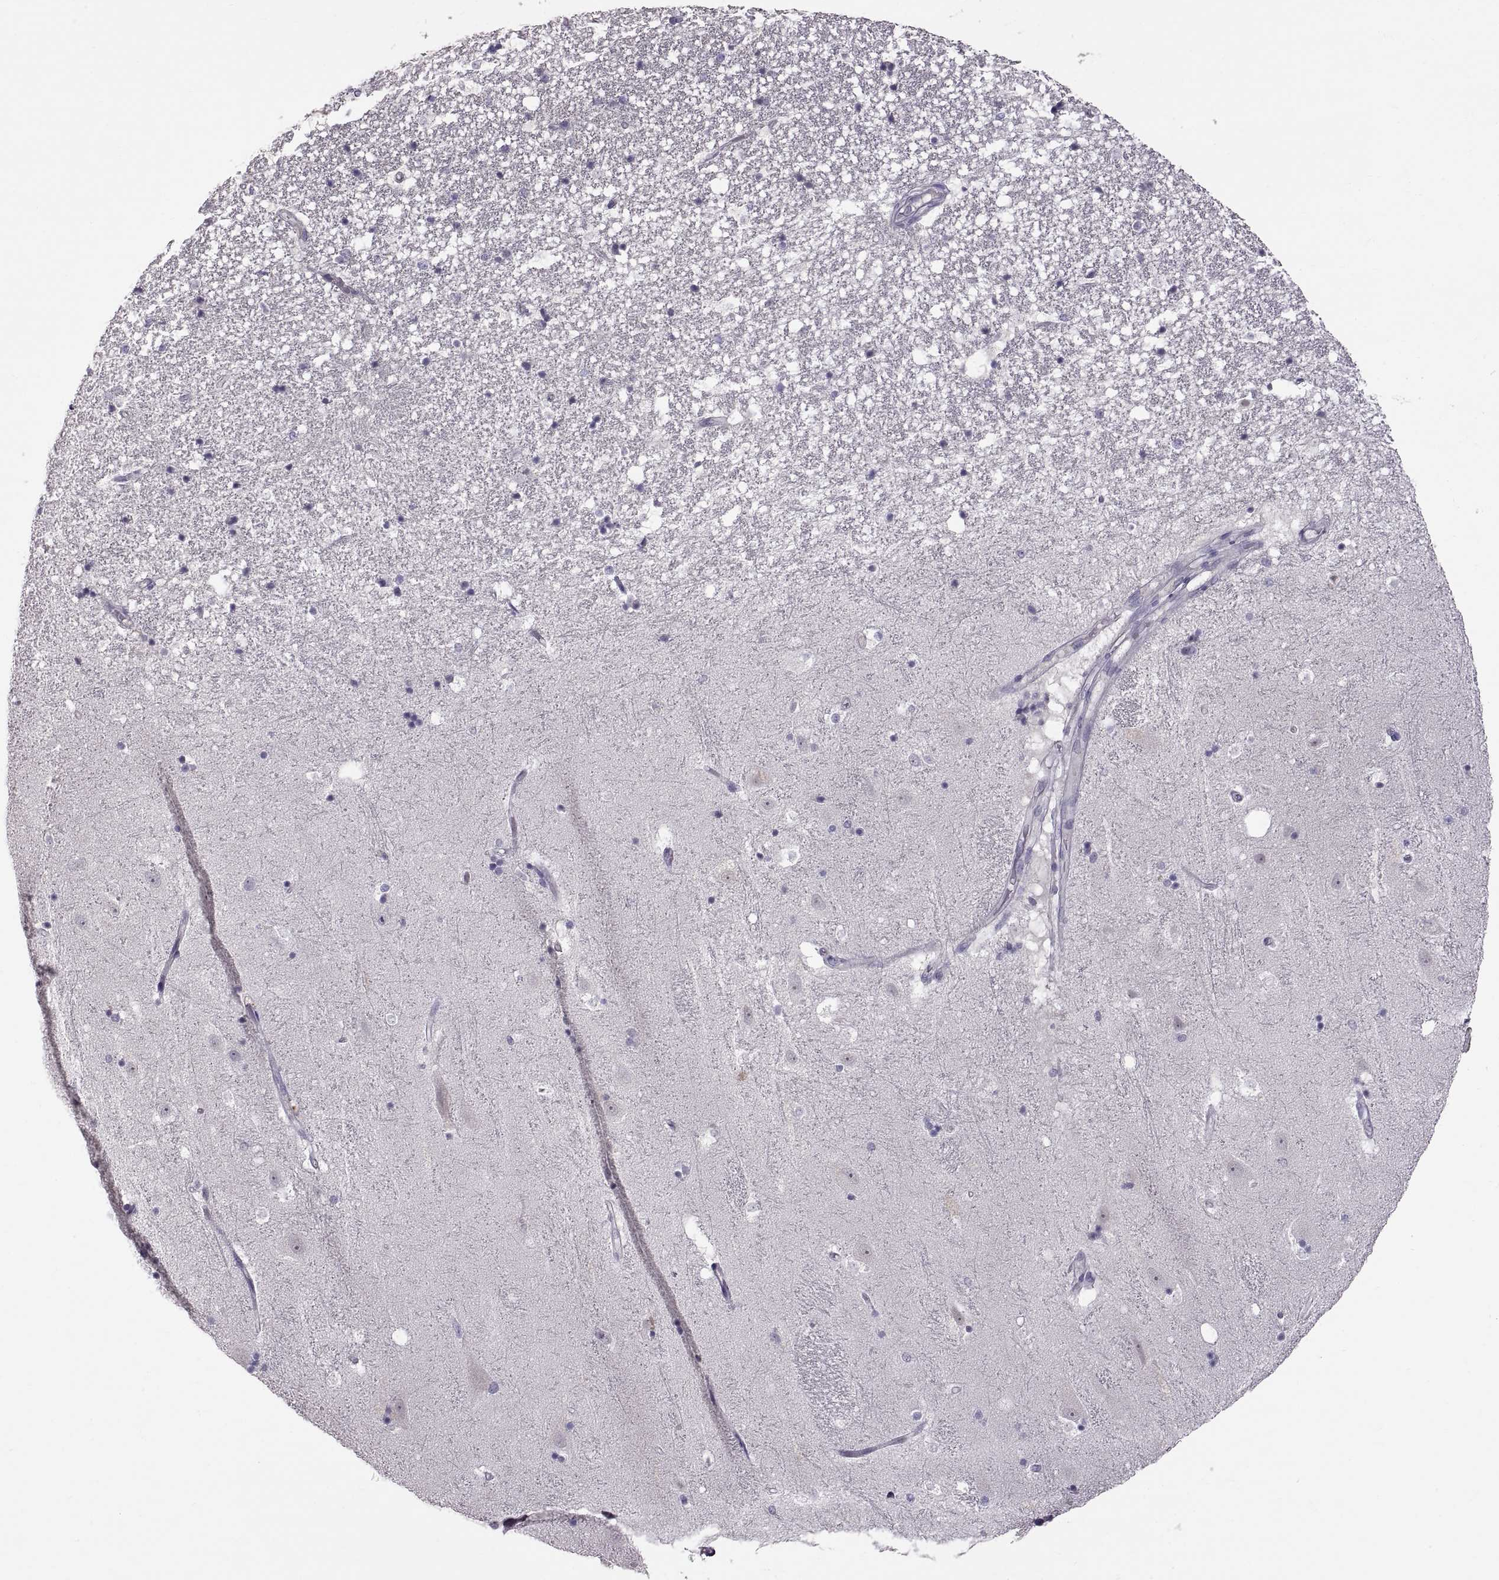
{"staining": {"intensity": "negative", "quantity": "none", "location": "none"}, "tissue": "hippocampus", "cell_type": "Glial cells", "image_type": "normal", "snomed": [{"axis": "morphology", "description": "Normal tissue, NOS"}, {"axis": "topography", "description": "Hippocampus"}], "caption": "Glial cells show no significant protein staining in benign hippocampus. The staining is performed using DAB brown chromogen with nuclei counter-stained in using hematoxylin.", "gene": "WFDC8", "patient": {"sex": "male", "age": 49}}